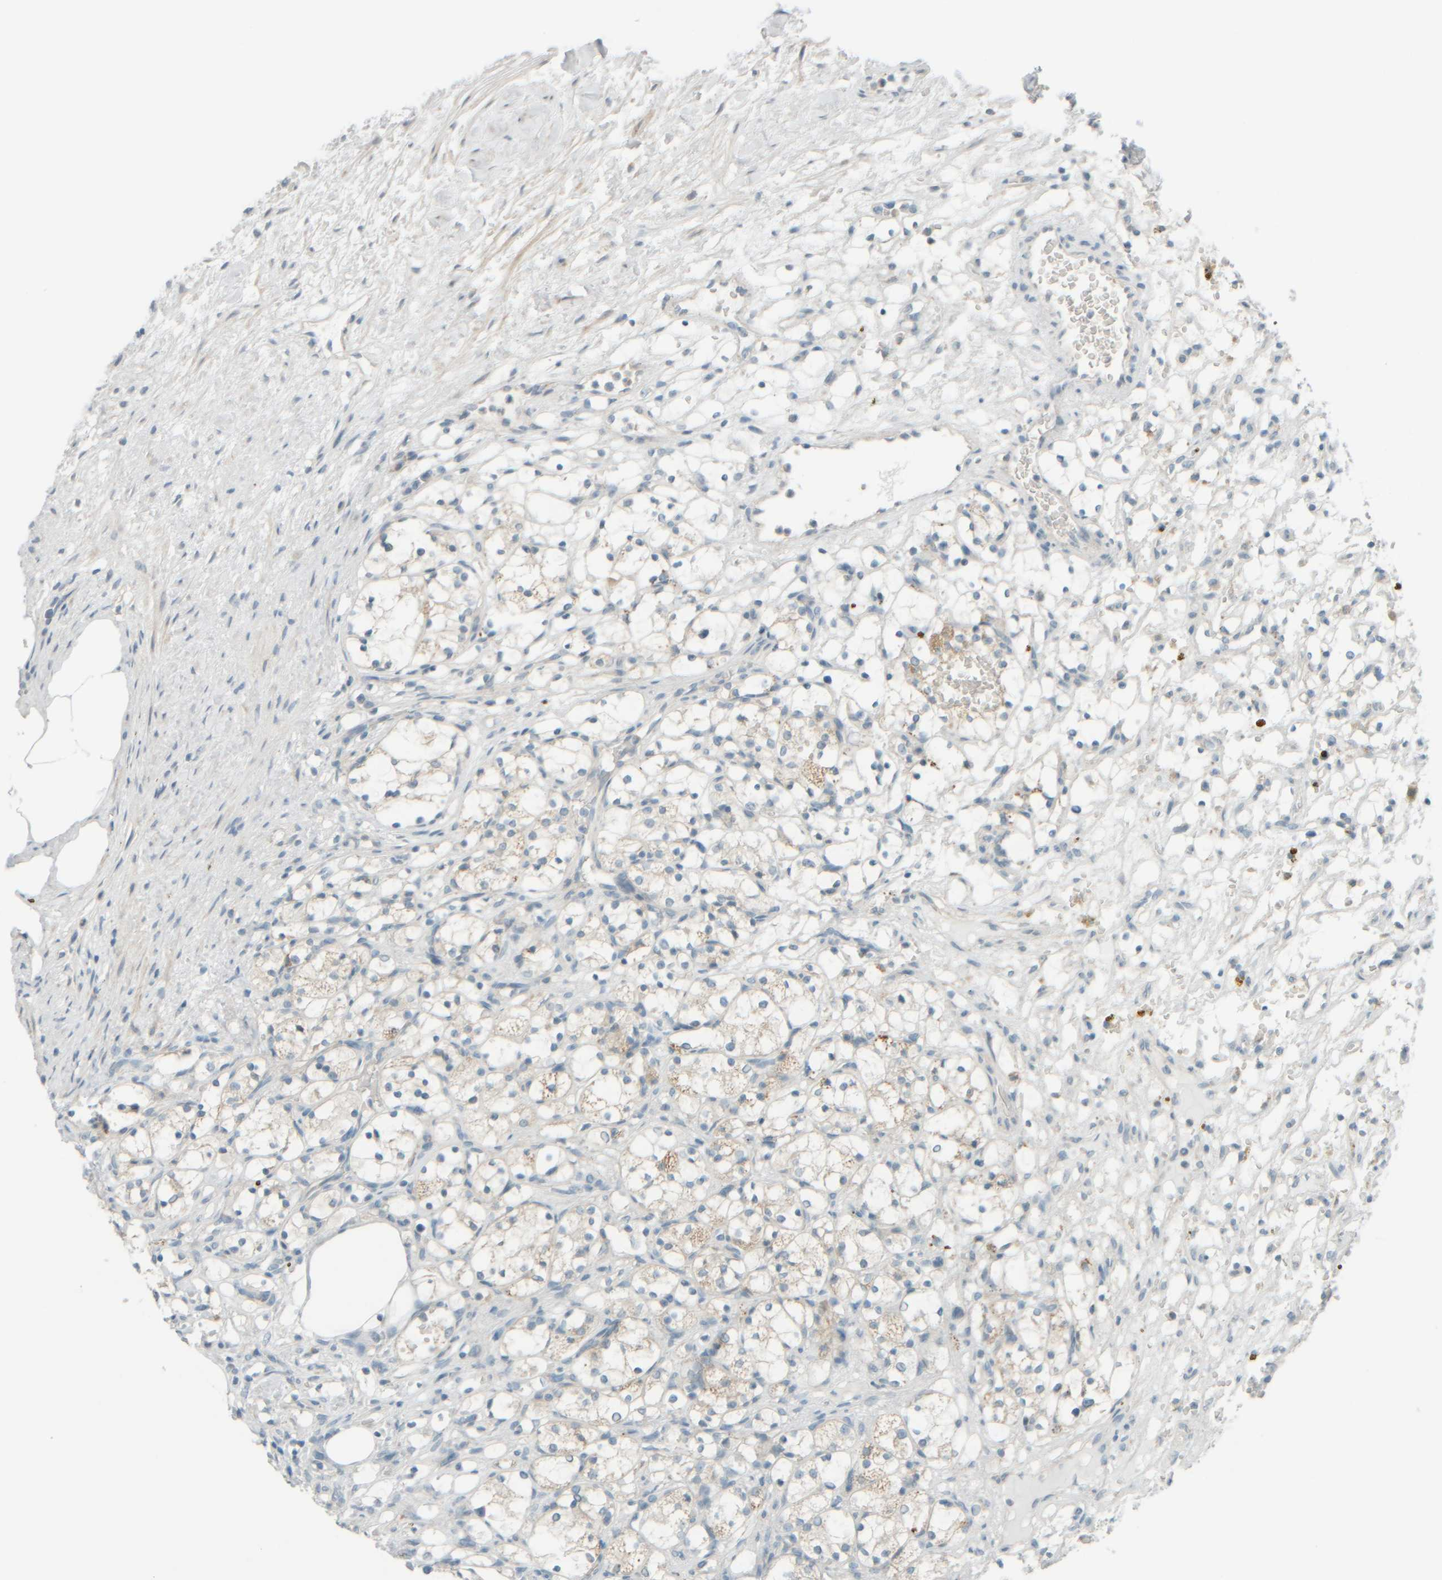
{"staining": {"intensity": "weak", "quantity": "<25%", "location": "cytoplasmic/membranous"}, "tissue": "renal cancer", "cell_type": "Tumor cells", "image_type": "cancer", "snomed": [{"axis": "morphology", "description": "Adenocarcinoma, NOS"}, {"axis": "topography", "description": "Kidney"}], "caption": "DAB immunohistochemical staining of renal adenocarcinoma exhibits no significant expression in tumor cells. (Stains: DAB immunohistochemistry (IHC) with hematoxylin counter stain, Microscopy: brightfield microscopy at high magnification).", "gene": "PTGES3L-AARSD1", "patient": {"sex": "female", "age": 69}}